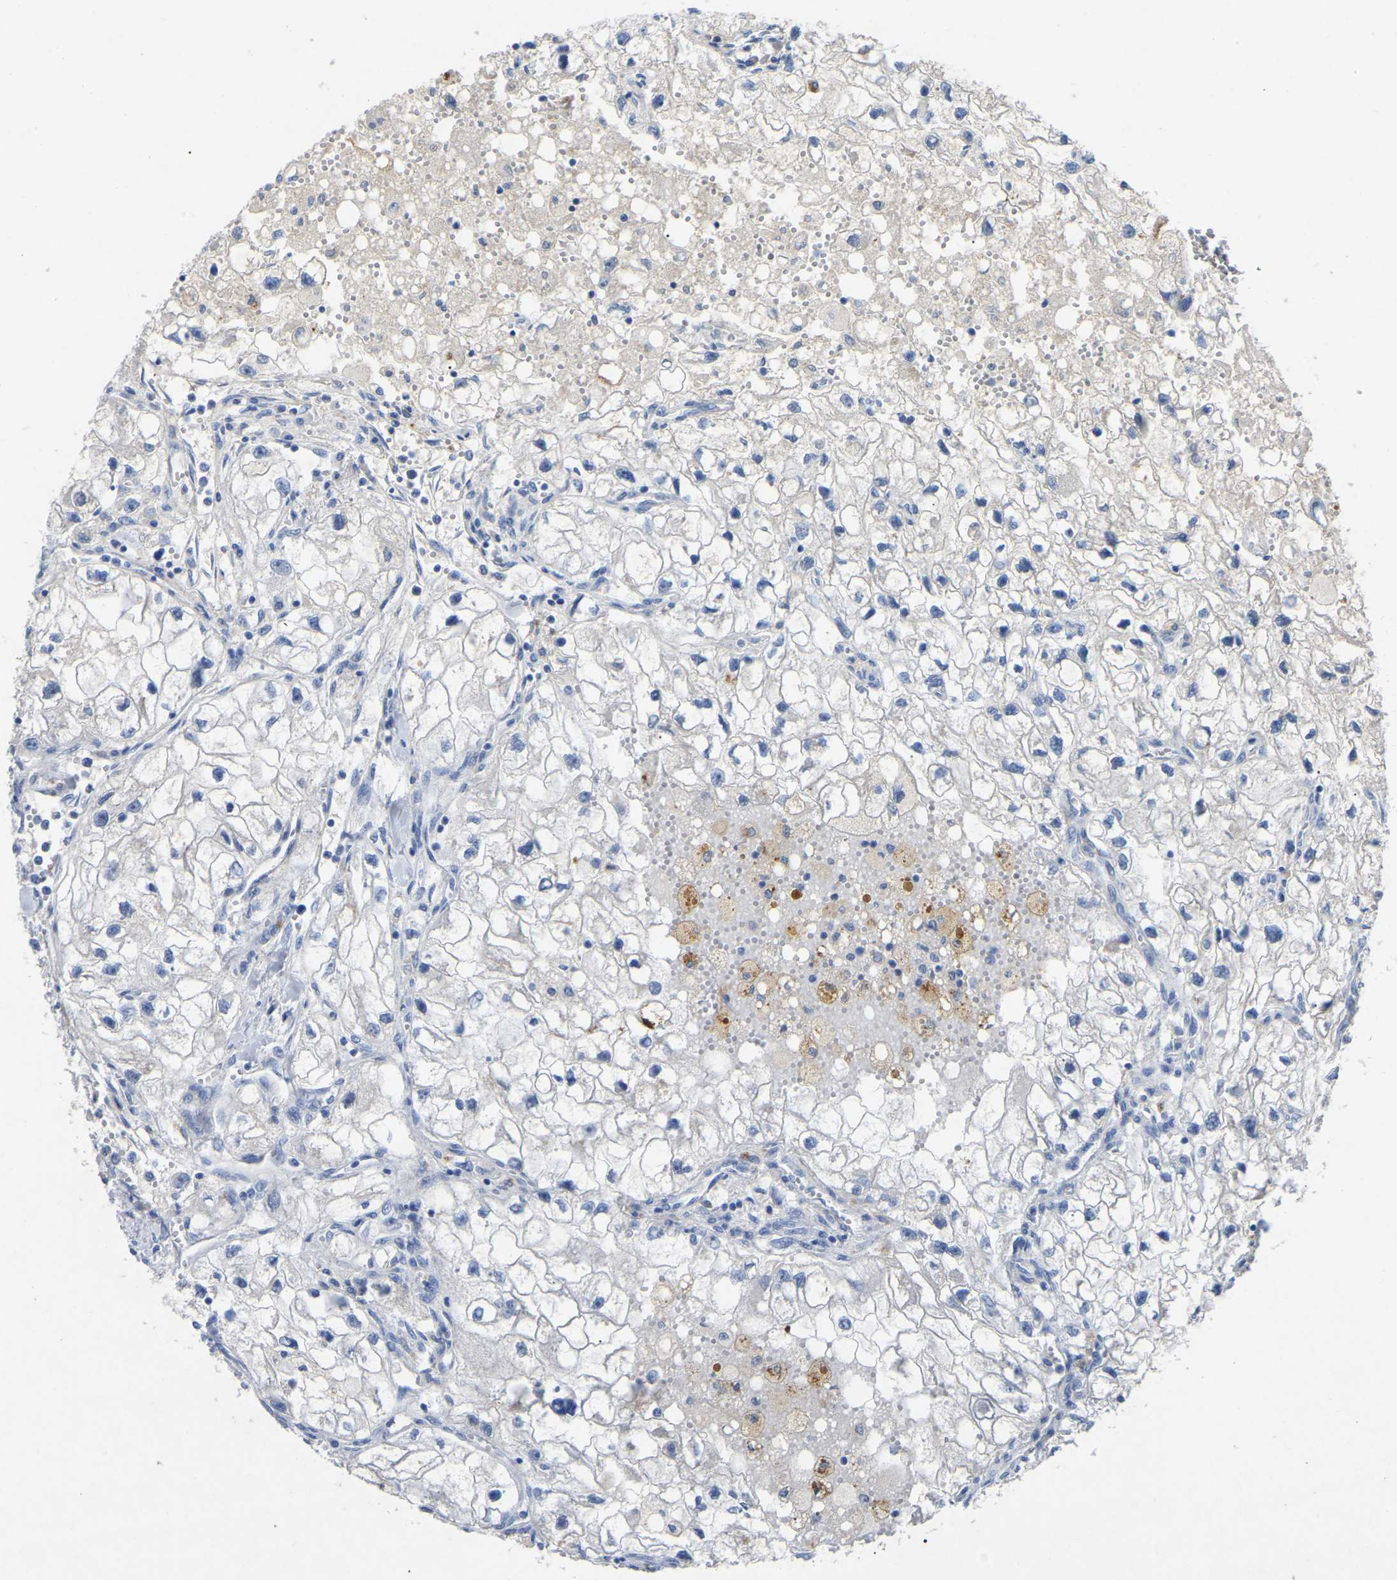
{"staining": {"intensity": "negative", "quantity": "none", "location": "none"}, "tissue": "renal cancer", "cell_type": "Tumor cells", "image_type": "cancer", "snomed": [{"axis": "morphology", "description": "Adenocarcinoma, NOS"}, {"axis": "topography", "description": "Kidney"}], "caption": "Protein analysis of renal cancer reveals no significant staining in tumor cells. (DAB immunohistochemistry (IHC) with hematoxylin counter stain).", "gene": "SMPD2", "patient": {"sex": "female", "age": 70}}